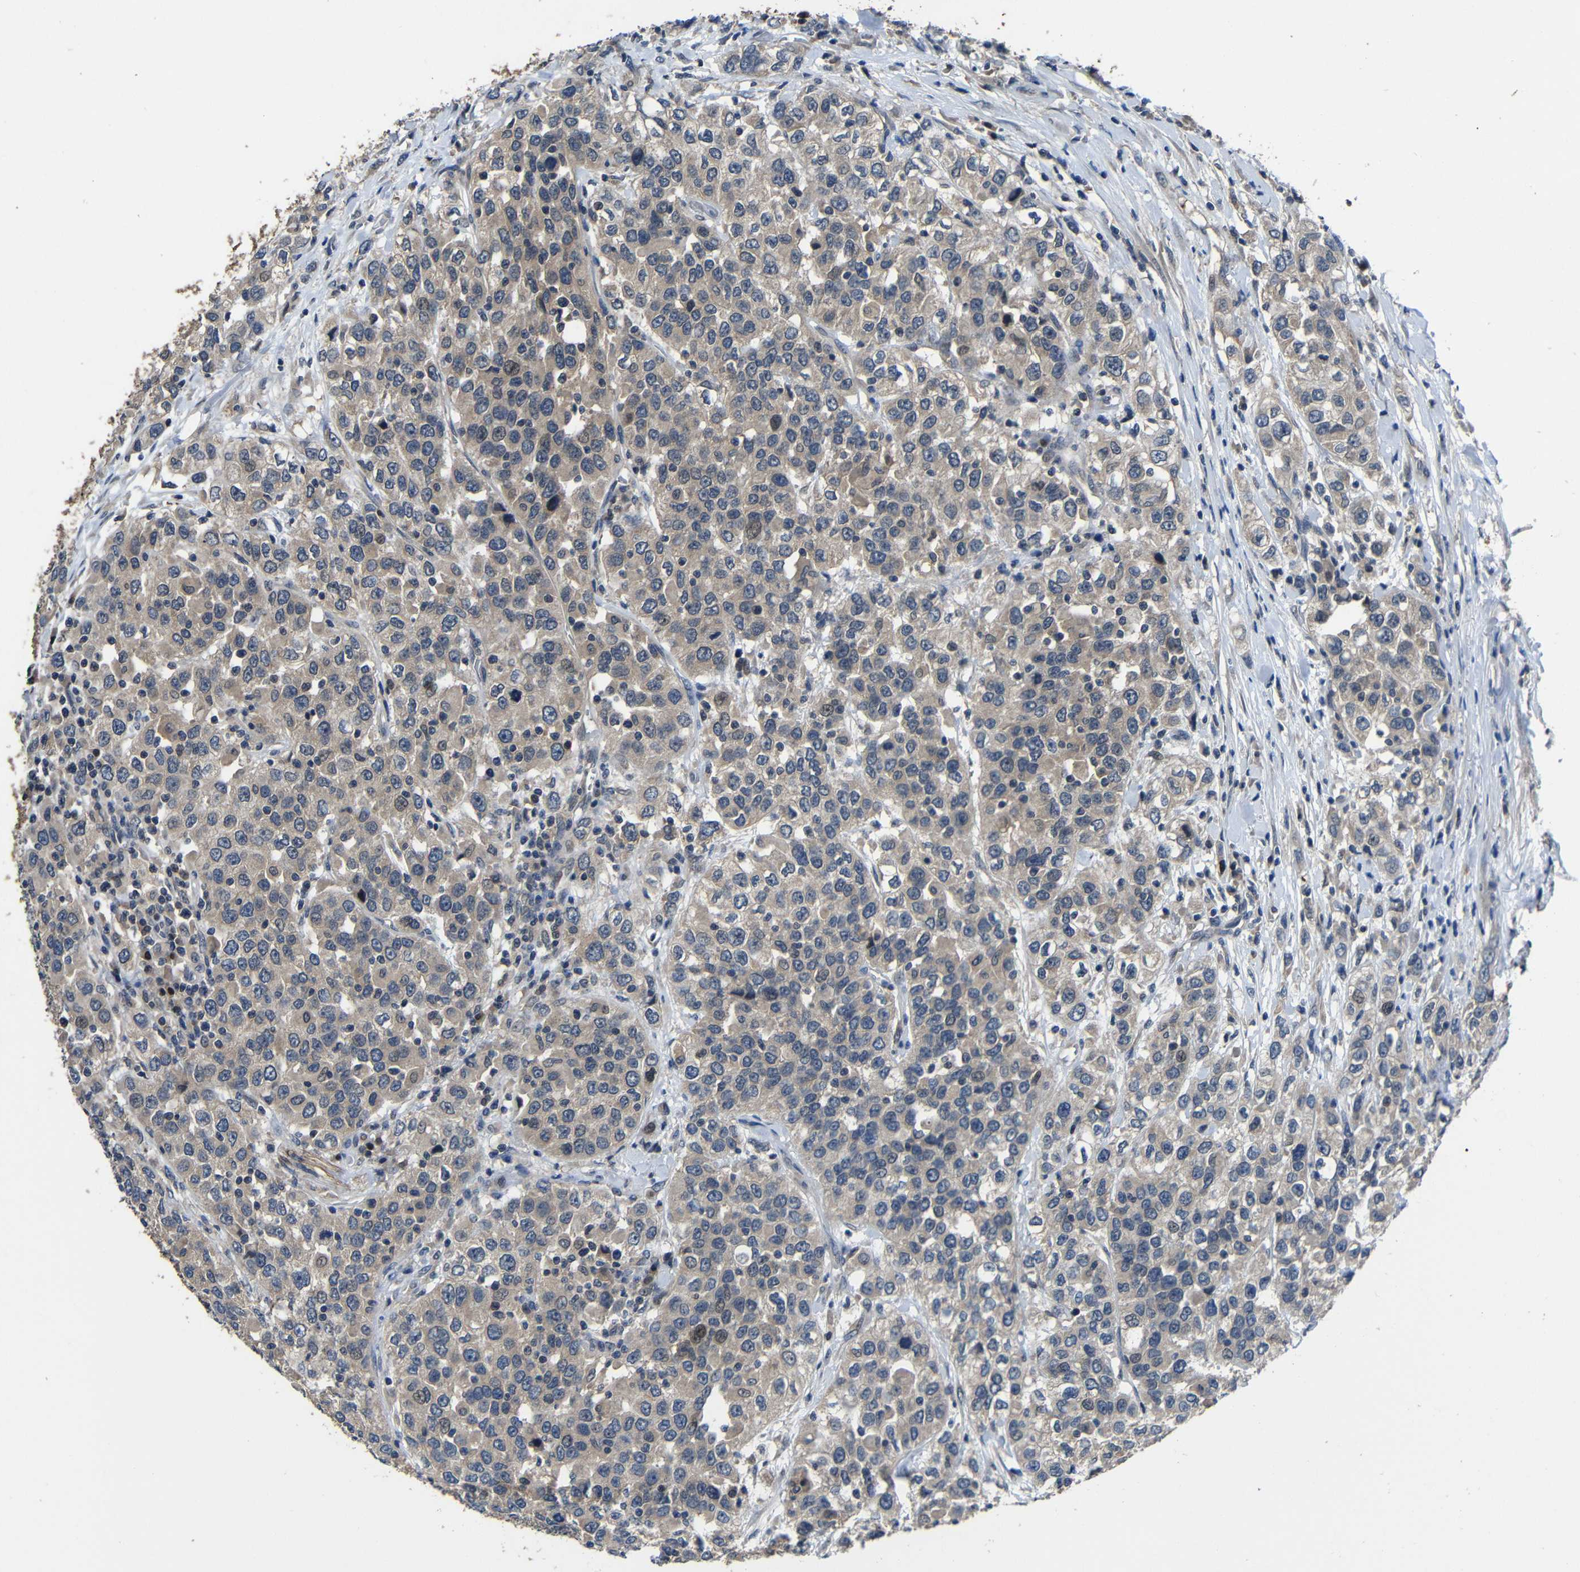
{"staining": {"intensity": "weak", "quantity": ">75%", "location": "cytoplasmic/membranous"}, "tissue": "urothelial cancer", "cell_type": "Tumor cells", "image_type": "cancer", "snomed": [{"axis": "morphology", "description": "Urothelial carcinoma, High grade"}, {"axis": "topography", "description": "Urinary bladder"}], "caption": "About >75% of tumor cells in human high-grade urothelial carcinoma display weak cytoplasmic/membranous protein positivity as visualized by brown immunohistochemical staining.", "gene": "C6orf89", "patient": {"sex": "female", "age": 80}}